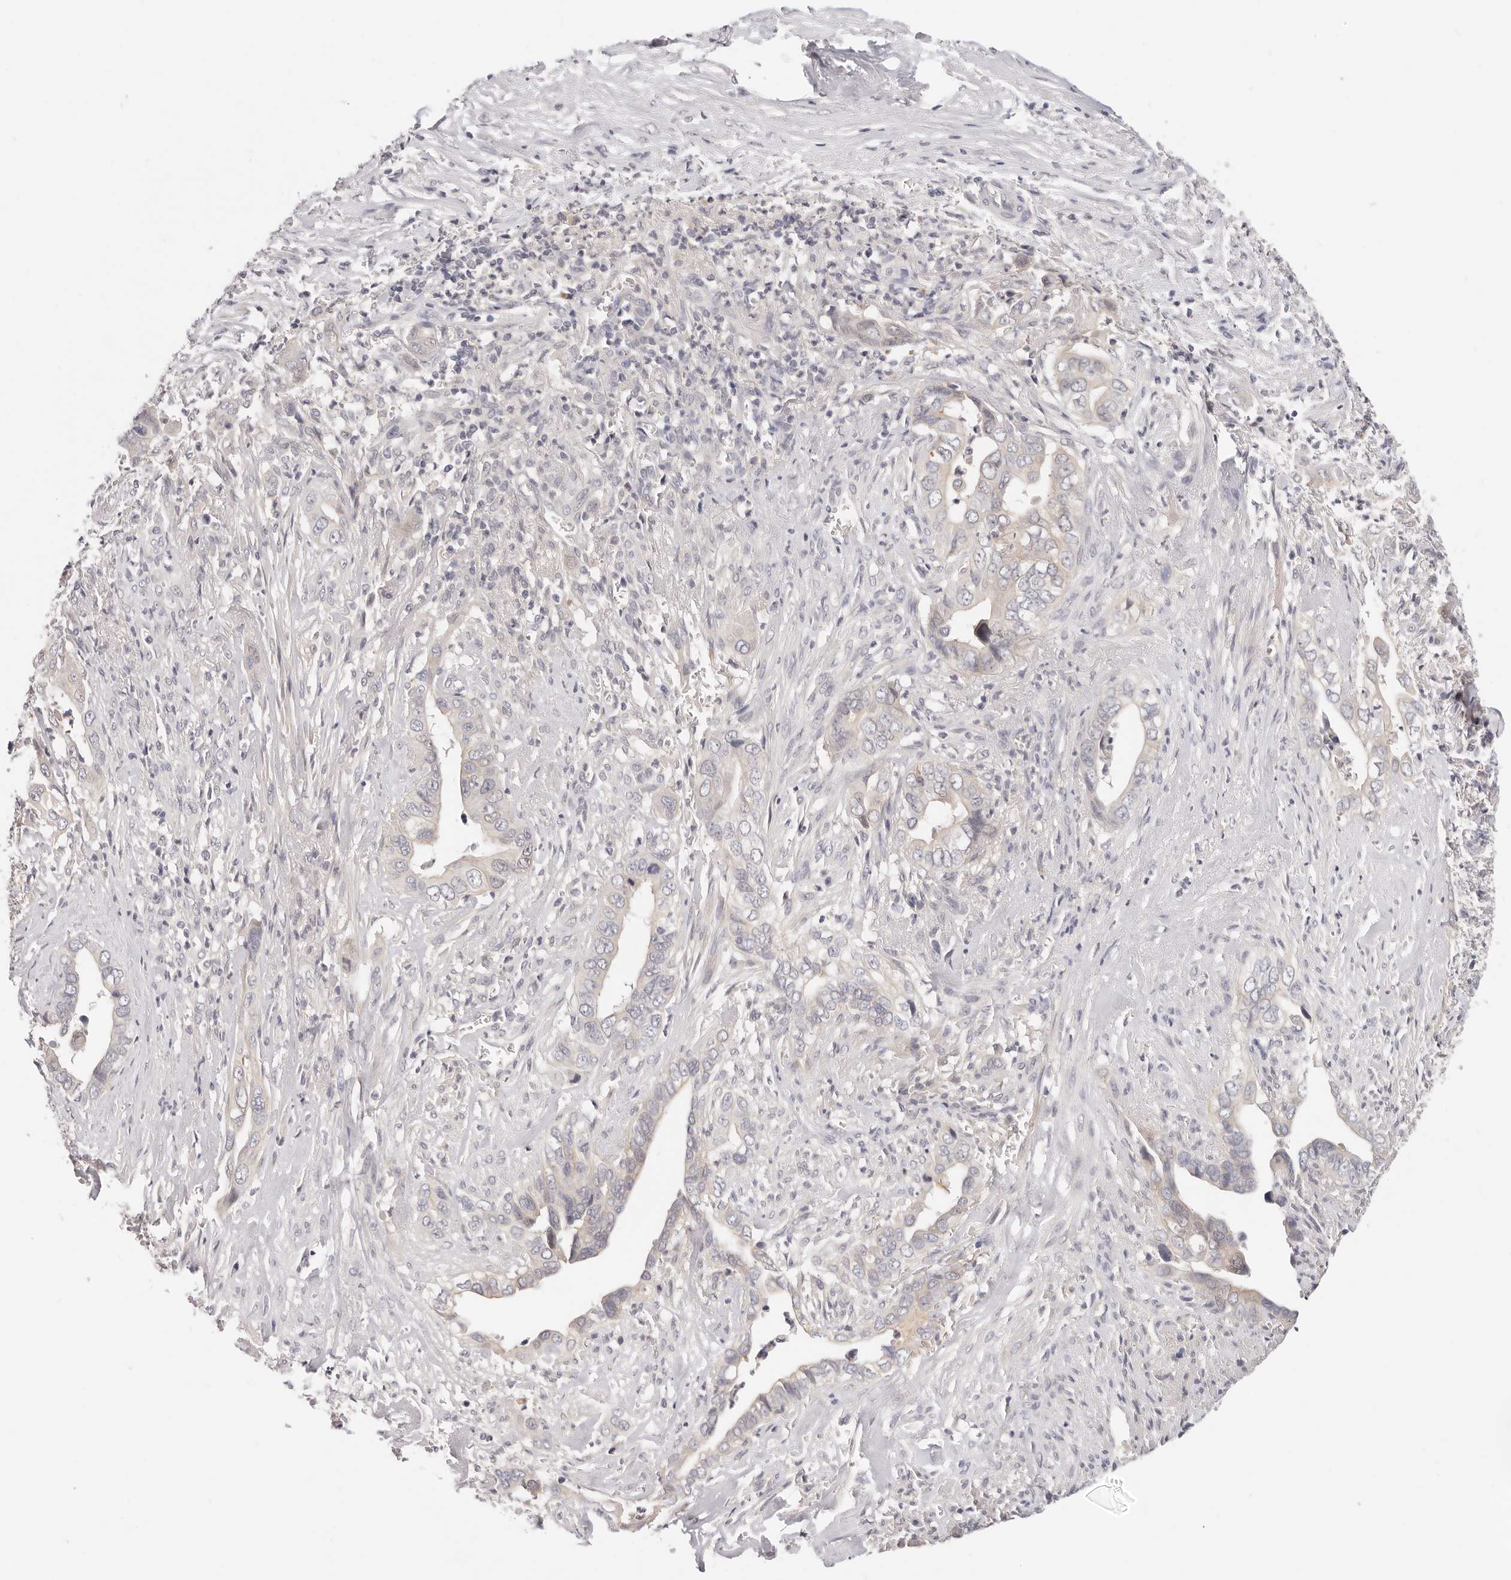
{"staining": {"intensity": "weak", "quantity": "<25%", "location": "cytoplasmic/membranous"}, "tissue": "liver cancer", "cell_type": "Tumor cells", "image_type": "cancer", "snomed": [{"axis": "morphology", "description": "Cholangiocarcinoma"}, {"axis": "topography", "description": "Liver"}], "caption": "An immunohistochemistry (IHC) image of liver cancer is shown. There is no staining in tumor cells of liver cancer.", "gene": "GGPS1", "patient": {"sex": "female", "age": 79}}